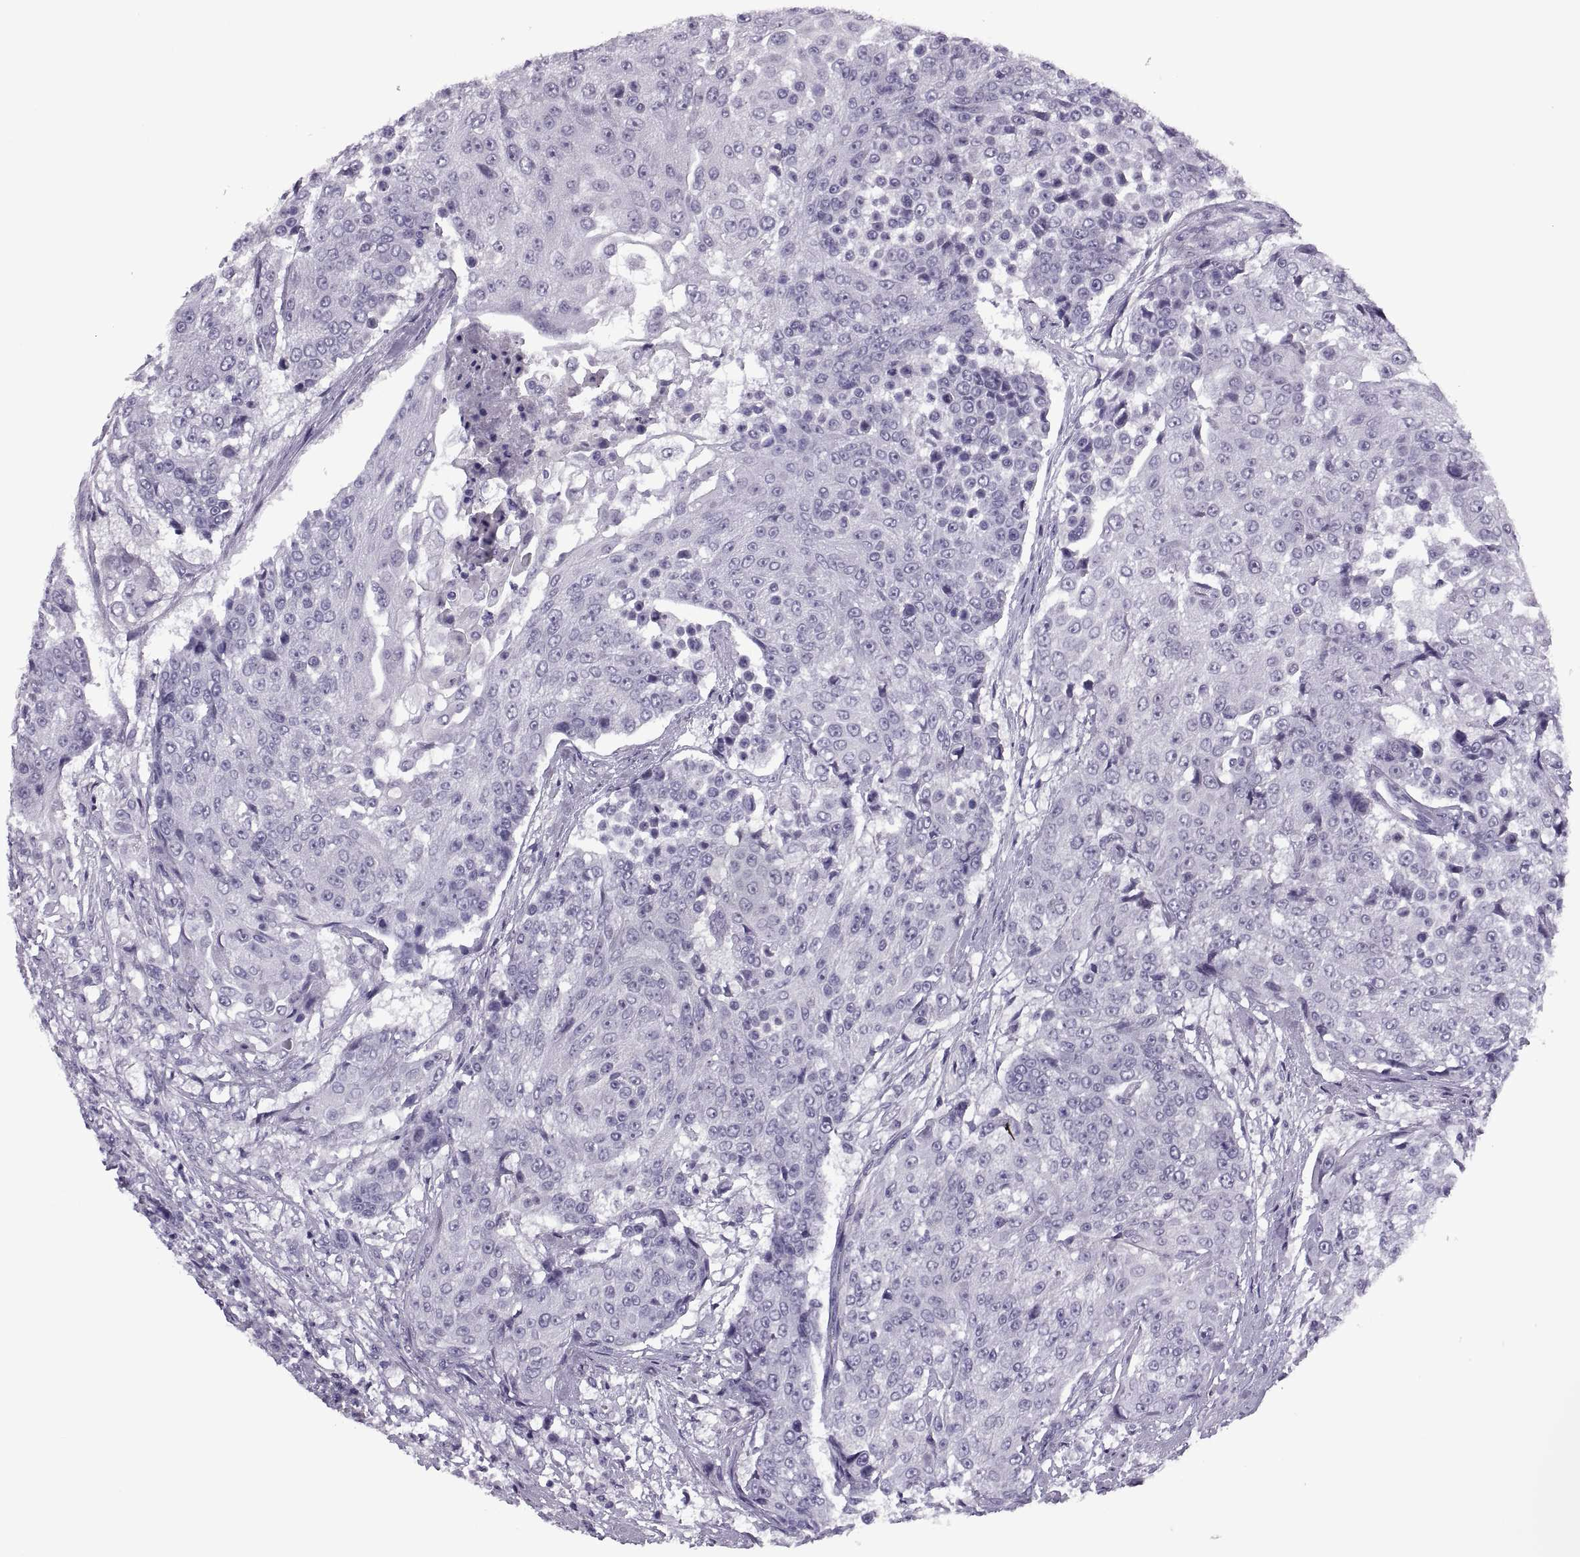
{"staining": {"intensity": "negative", "quantity": "none", "location": "none"}, "tissue": "urothelial cancer", "cell_type": "Tumor cells", "image_type": "cancer", "snomed": [{"axis": "morphology", "description": "Urothelial carcinoma, High grade"}, {"axis": "topography", "description": "Urinary bladder"}], "caption": "Immunohistochemistry histopathology image of human high-grade urothelial carcinoma stained for a protein (brown), which shows no positivity in tumor cells.", "gene": "SYNGR4", "patient": {"sex": "female", "age": 63}}